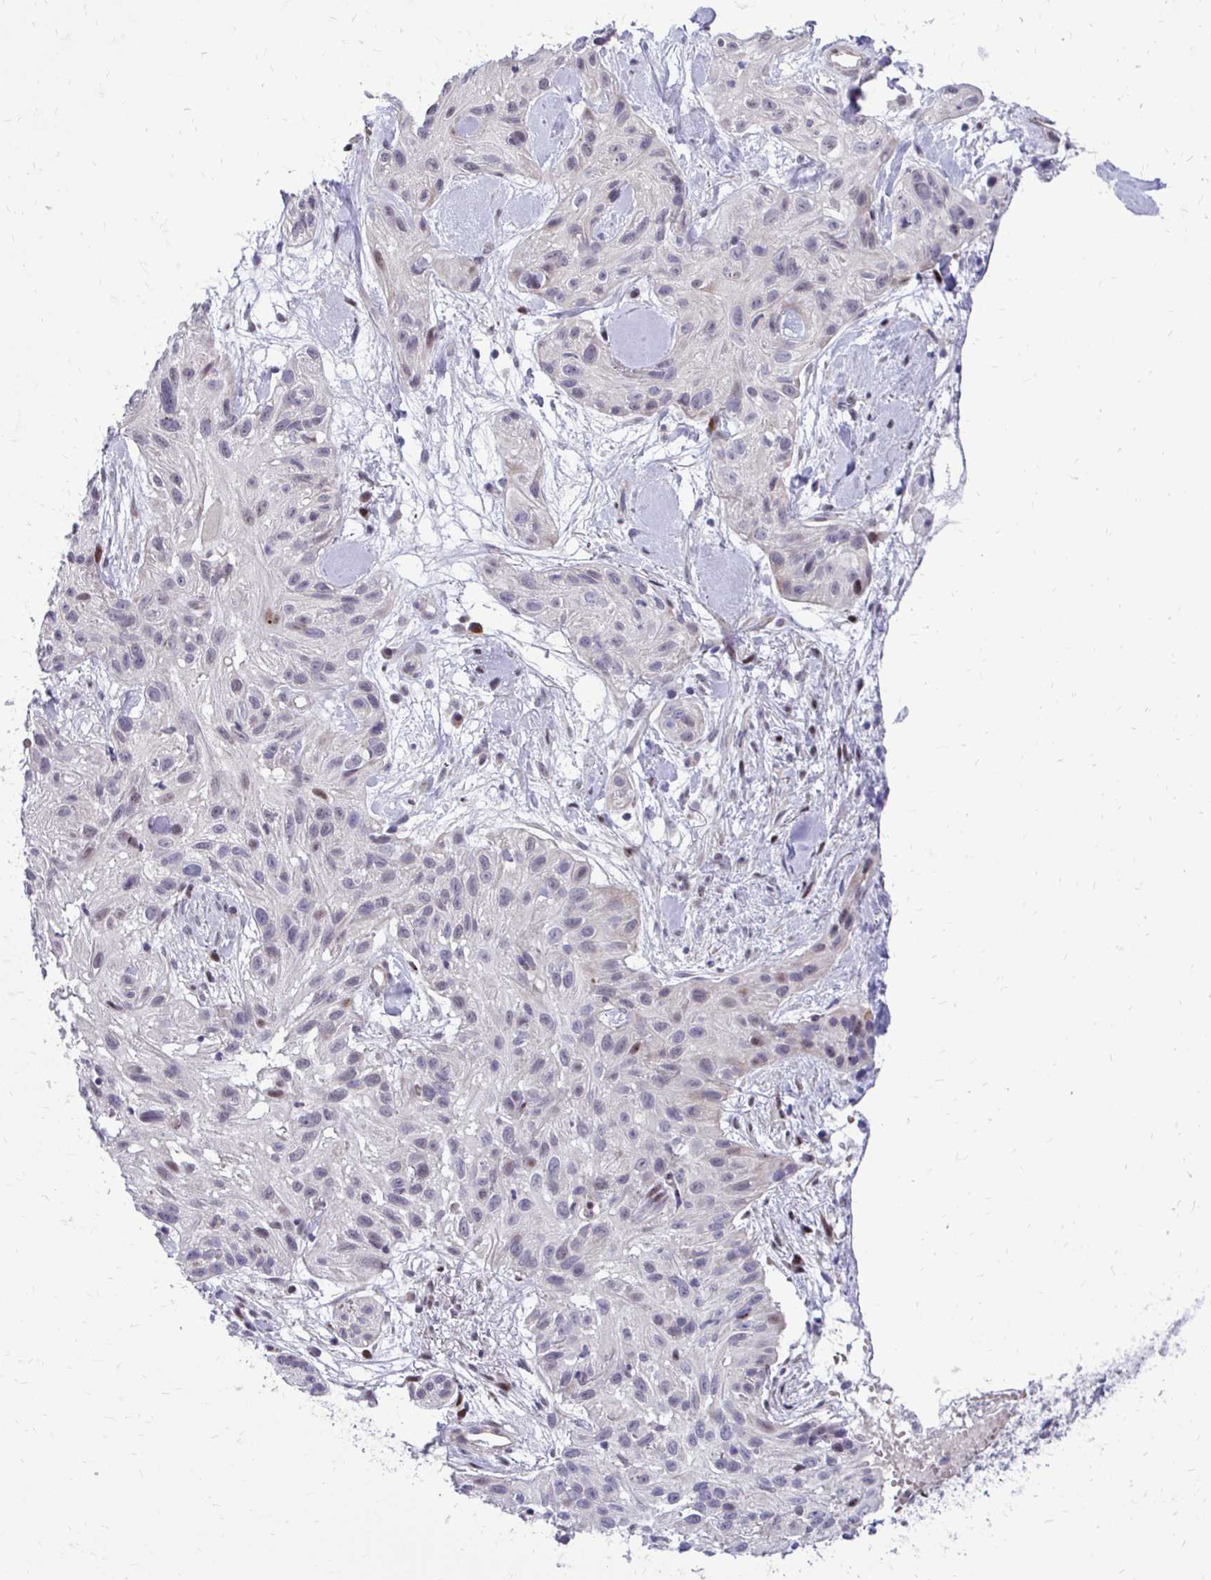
{"staining": {"intensity": "negative", "quantity": "none", "location": "none"}, "tissue": "skin cancer", "cell_type": "Tumor cells", "image_type": "cancer", "snomed": [{"axis": "morphology", "description": "Squamous cell carcinoma, NOS"}, {"axis": "topography", "description": "Skin"}], "caption": "Histopathology image shows no significant protein positivity in tumor cells of squamous cell carcinoma (skin). (DAB (3,3'-diaminobenzidine) immunohistochemistry (IHC) with hematoxylin counter stain).", "gene": "PPDPFL", "patient": {"sex": "male", "age": 82}}